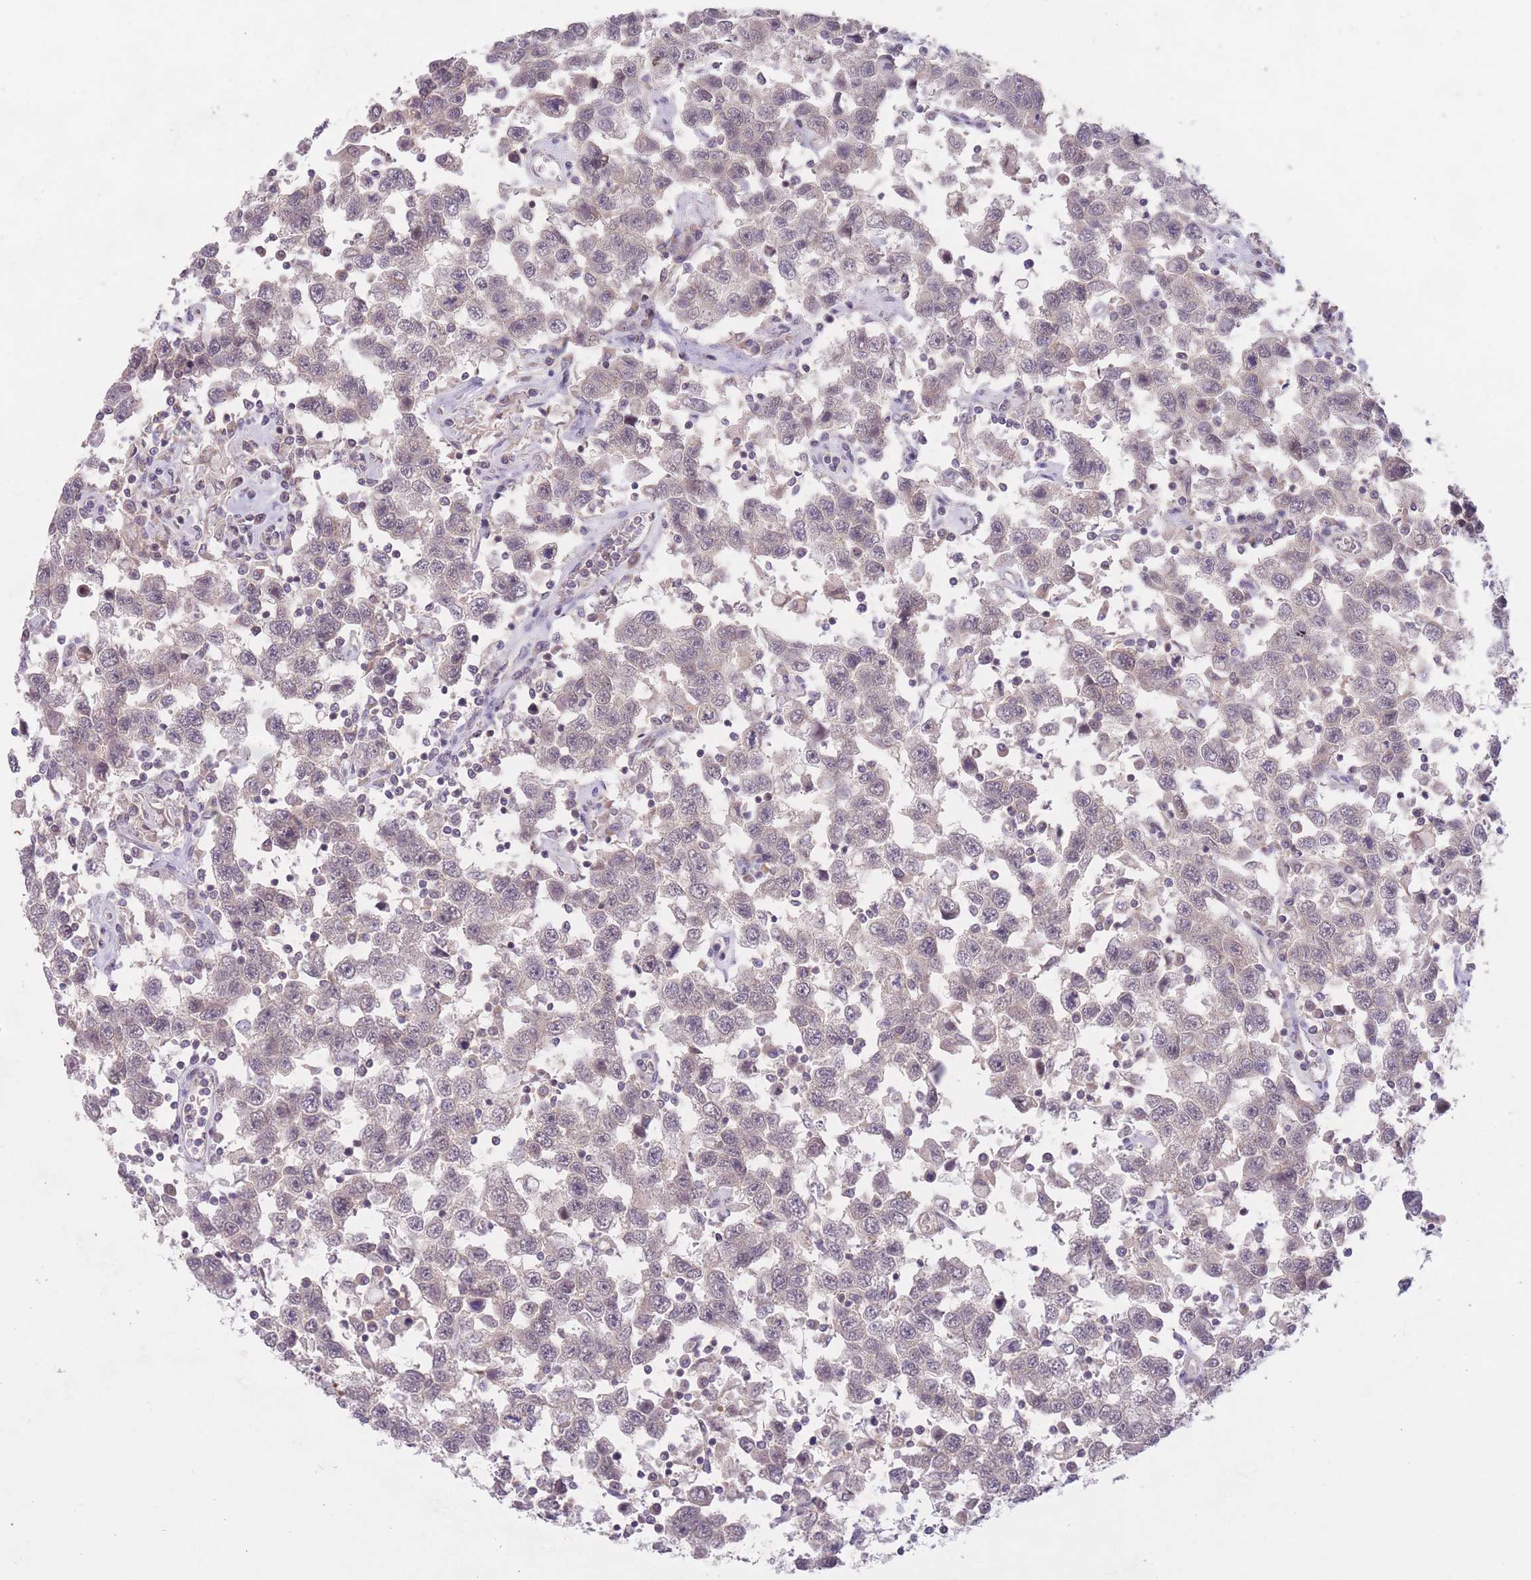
{"staining": {"intensity": "negative", "quantity": "none", "location": "none"}, "tissue": "testis cancer", "cell_type": "Tumor cells", "image_type": "cancer", "snomed": [{"axis": "morphology", "description": "Seminoma, NOS"}, {"axis": "topography", "description": "Testis"}], "caption": "Image shows no significant protein positivity in tumor cells of testis cancer. (Stains: DAB immunohistochemistry (IHC) with hematoxylin counter stain, Microscopy: brightfield microscopy at high magnification).", "gene": "FUT5", "patient": {"sex": "male", "age": 41}}